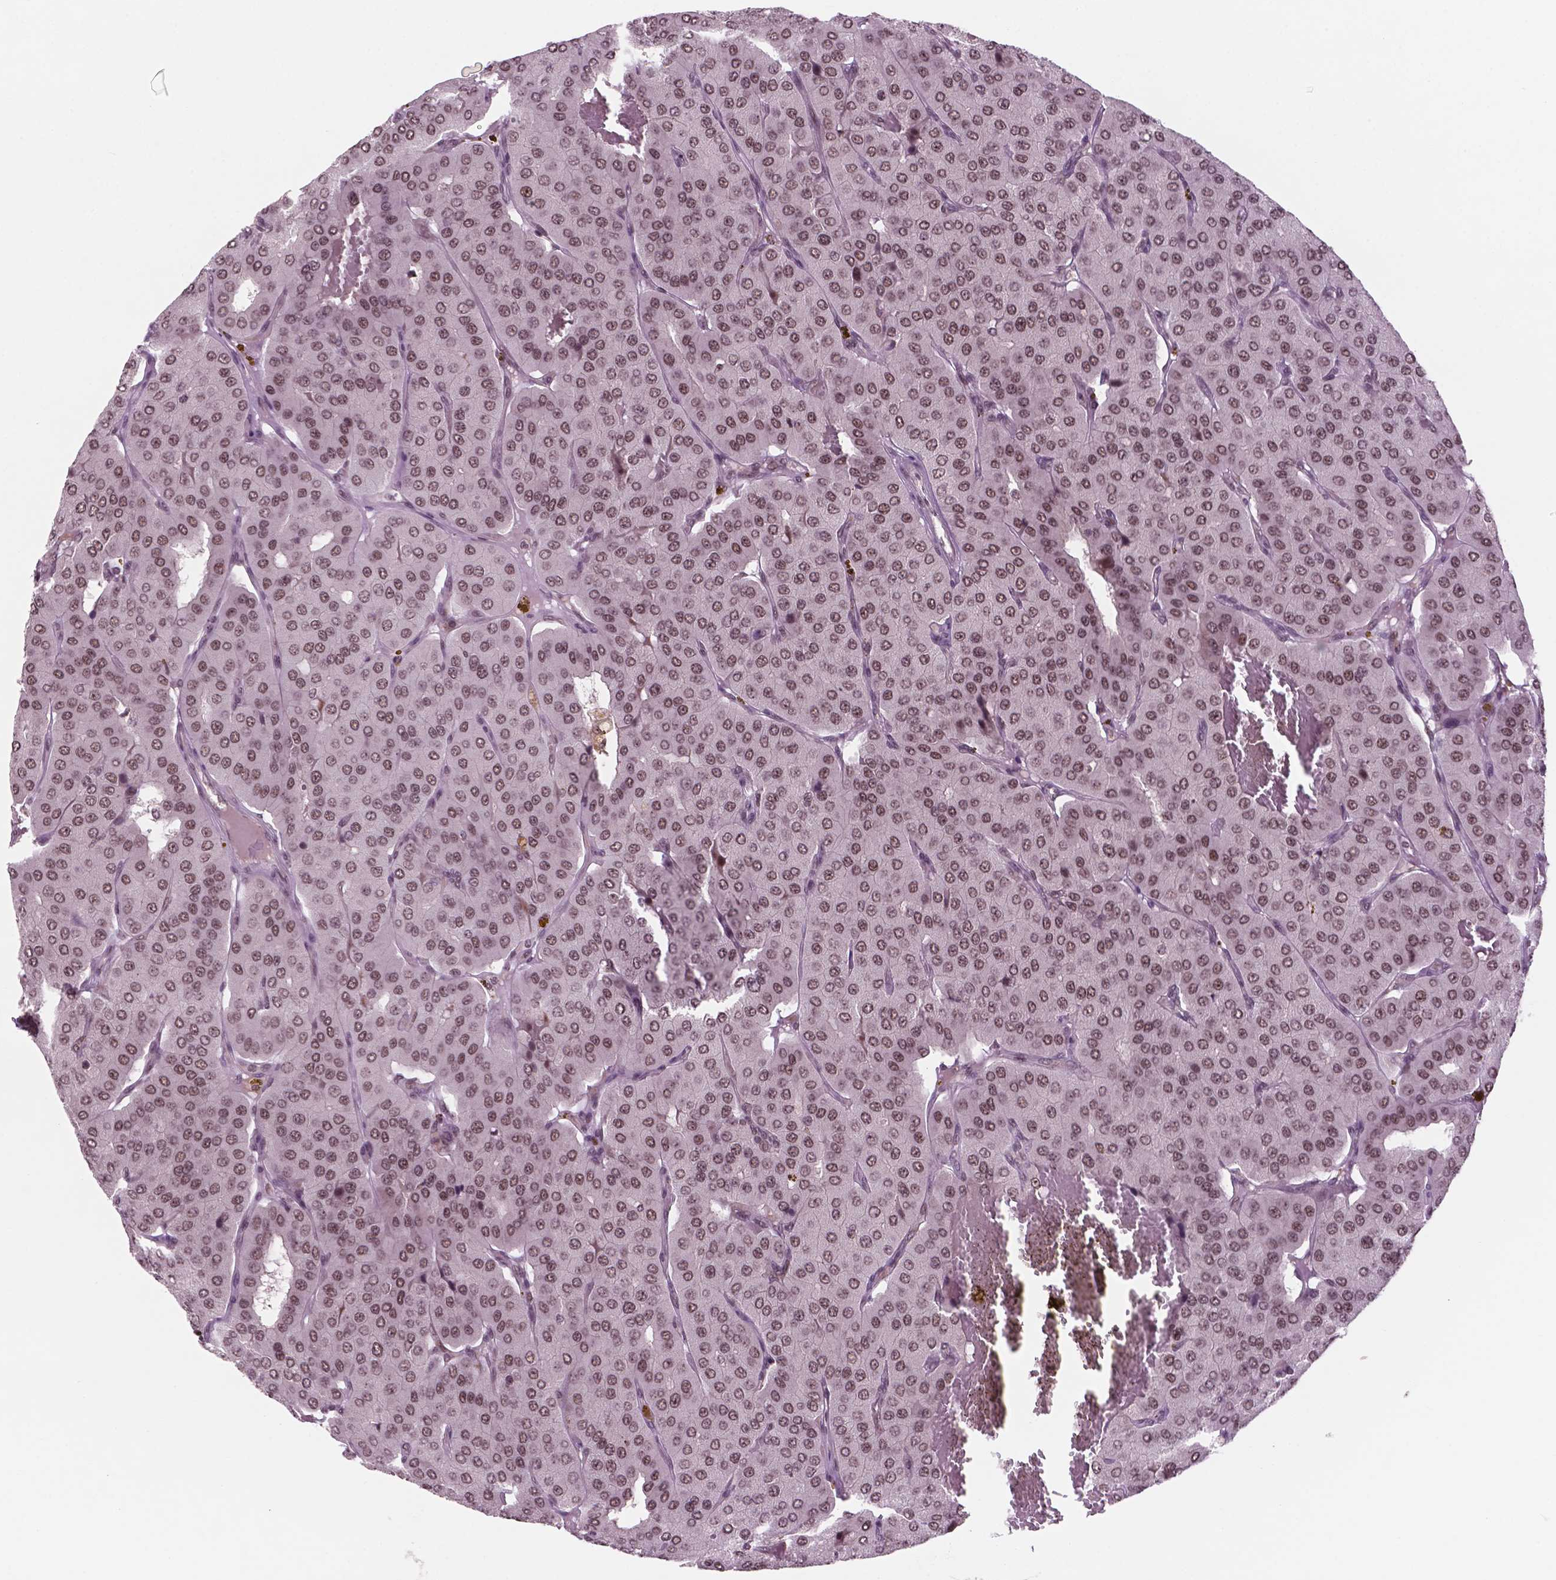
{"staining": {"intensity": "weak", "quantity": ">75%", "location": "nuclear"}, "tissue": "parathyroid gland", "cell_type": "Glandular cells", "image_type": "normal", "snomed": [{"axis": "morphology", "description": "Normal tissue, NOS"}, {"axis": "morphology", "description": "Adenoma, NOS"}, {"axis": "topography", "description": "Parathyroid gland"}], "caption": "An image of human parathyroid gland stained for a protein exhibits weak nuclear brown staining in glandular cells. Nuclei are stained in blue.", "gene": "POLR2E", "patient": {"sex": "female", "age": 86}}